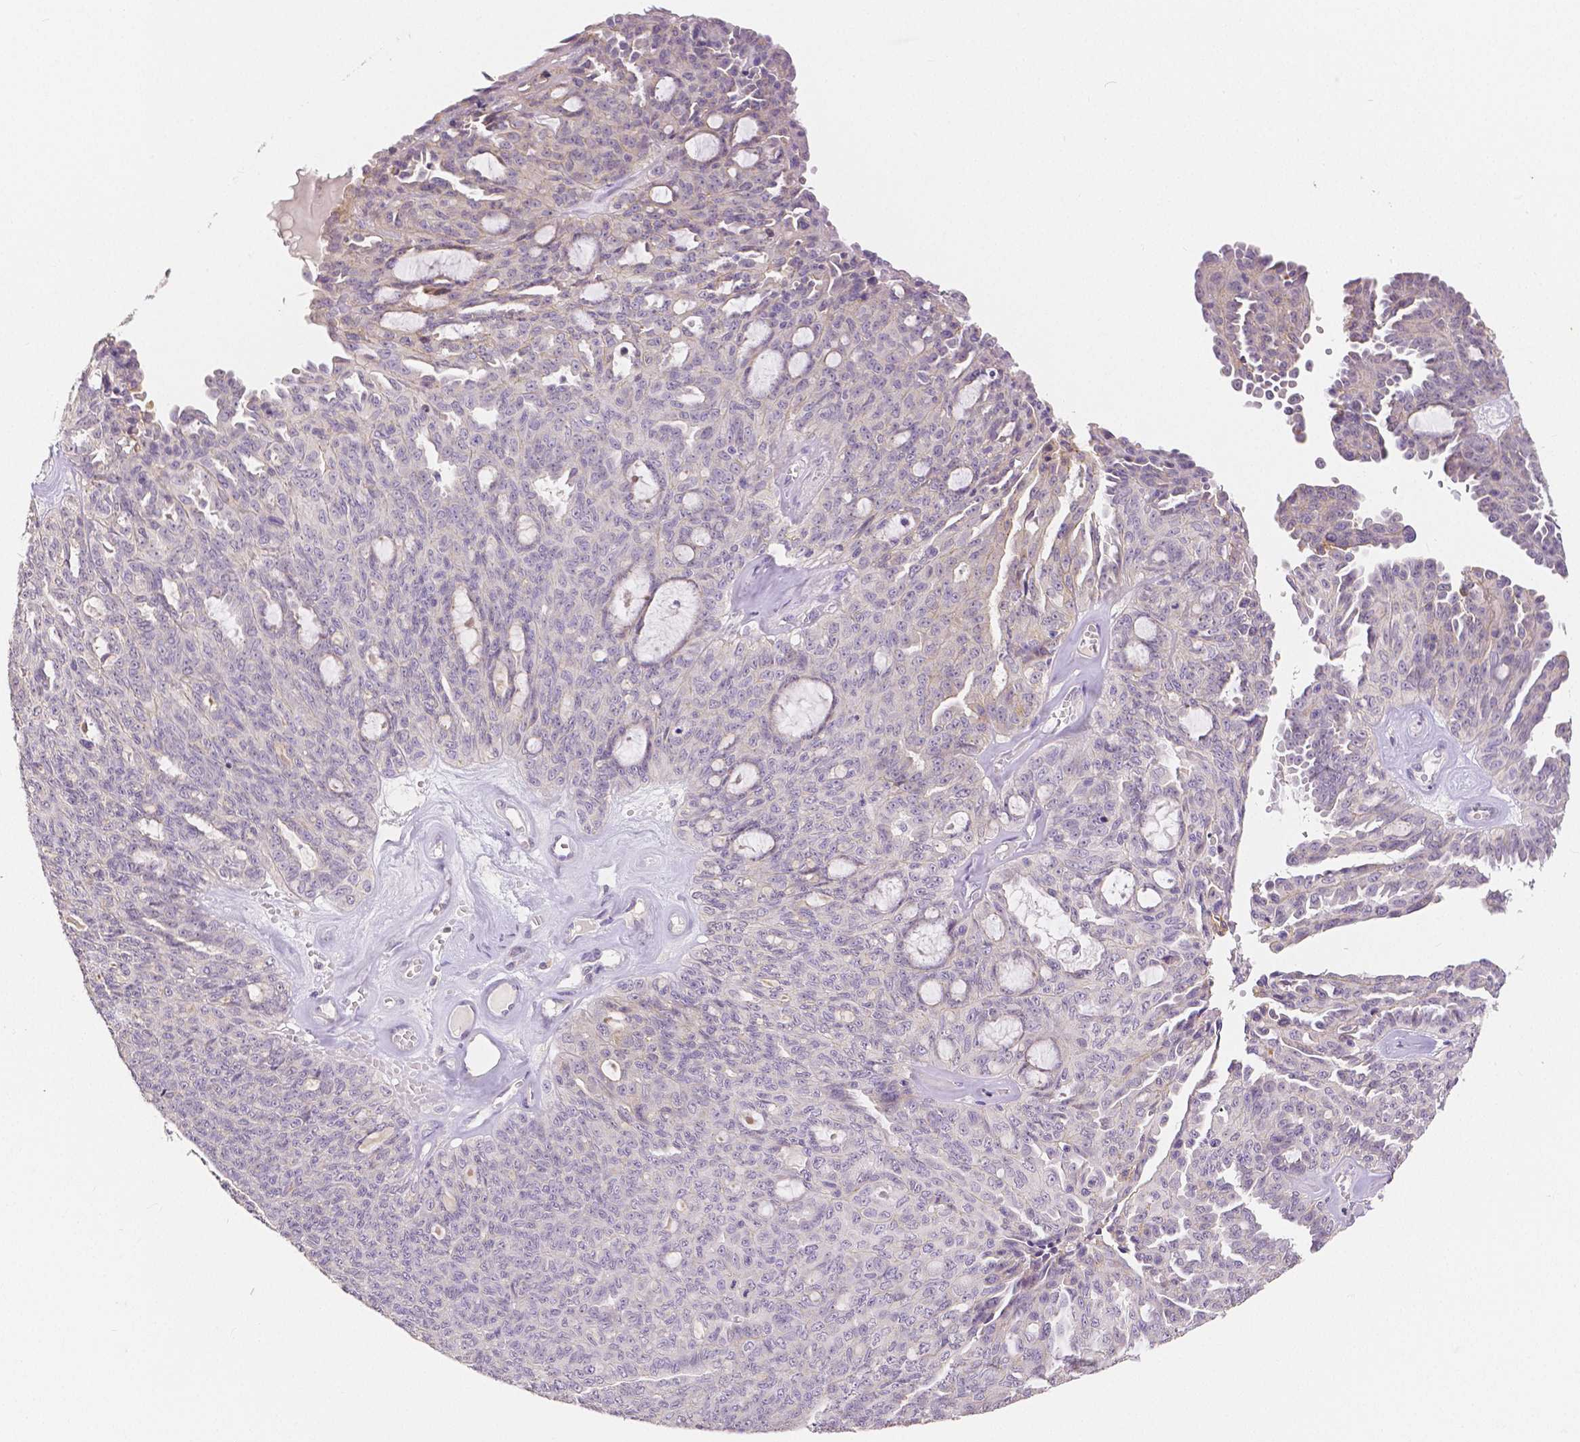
{"staining": {"intensity": "negative", "quantity": "none", "location": "none"}, "tissue": "ovarian cancer", "cell_type": "Tumor cells", "image_type": "cancer", "snomed": [{"axis": "morphology", "description": "Cystadenocarcinoma, serous, NOS"}, {"axis": "topography", "description": "Ovary"}], "caption": "Tumor cells show no significant positivity in ovarian serous cystadenocarcinoma.", "gene": "OCLN", "patient": {"sex": "female", "age": 71}}